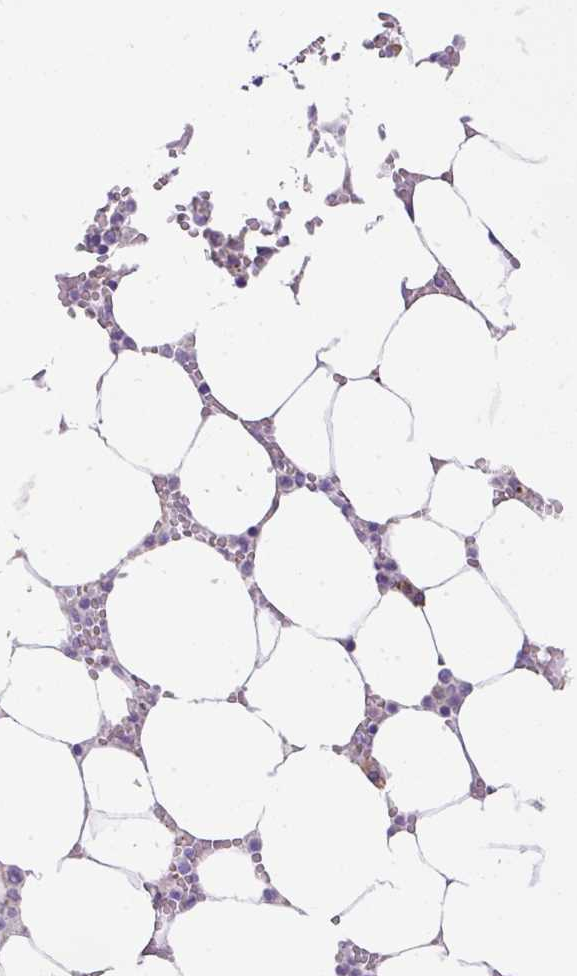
{"staining": {"intensity": "negative", "quantity": "none", "location": "none"}, "tissue": "bone marrow", "cell_type": "Hematopoietic cells", "image_type": "normal", "snomed": [{"axis": "morphology", "description": "Normal tissue, NOS"}, {"axis": "topography", "description": "Bone marrow"}], "caption": "Hematopoietic cells are negative for protein expression in unremarkable human bone marrow. (Brightfield microscopy of DAB (3,3'-diaminobenzidine) immunohistochemistry at high magnification).", "gene": "GBX1", "patient": {"sex": "male", "age": 64}}